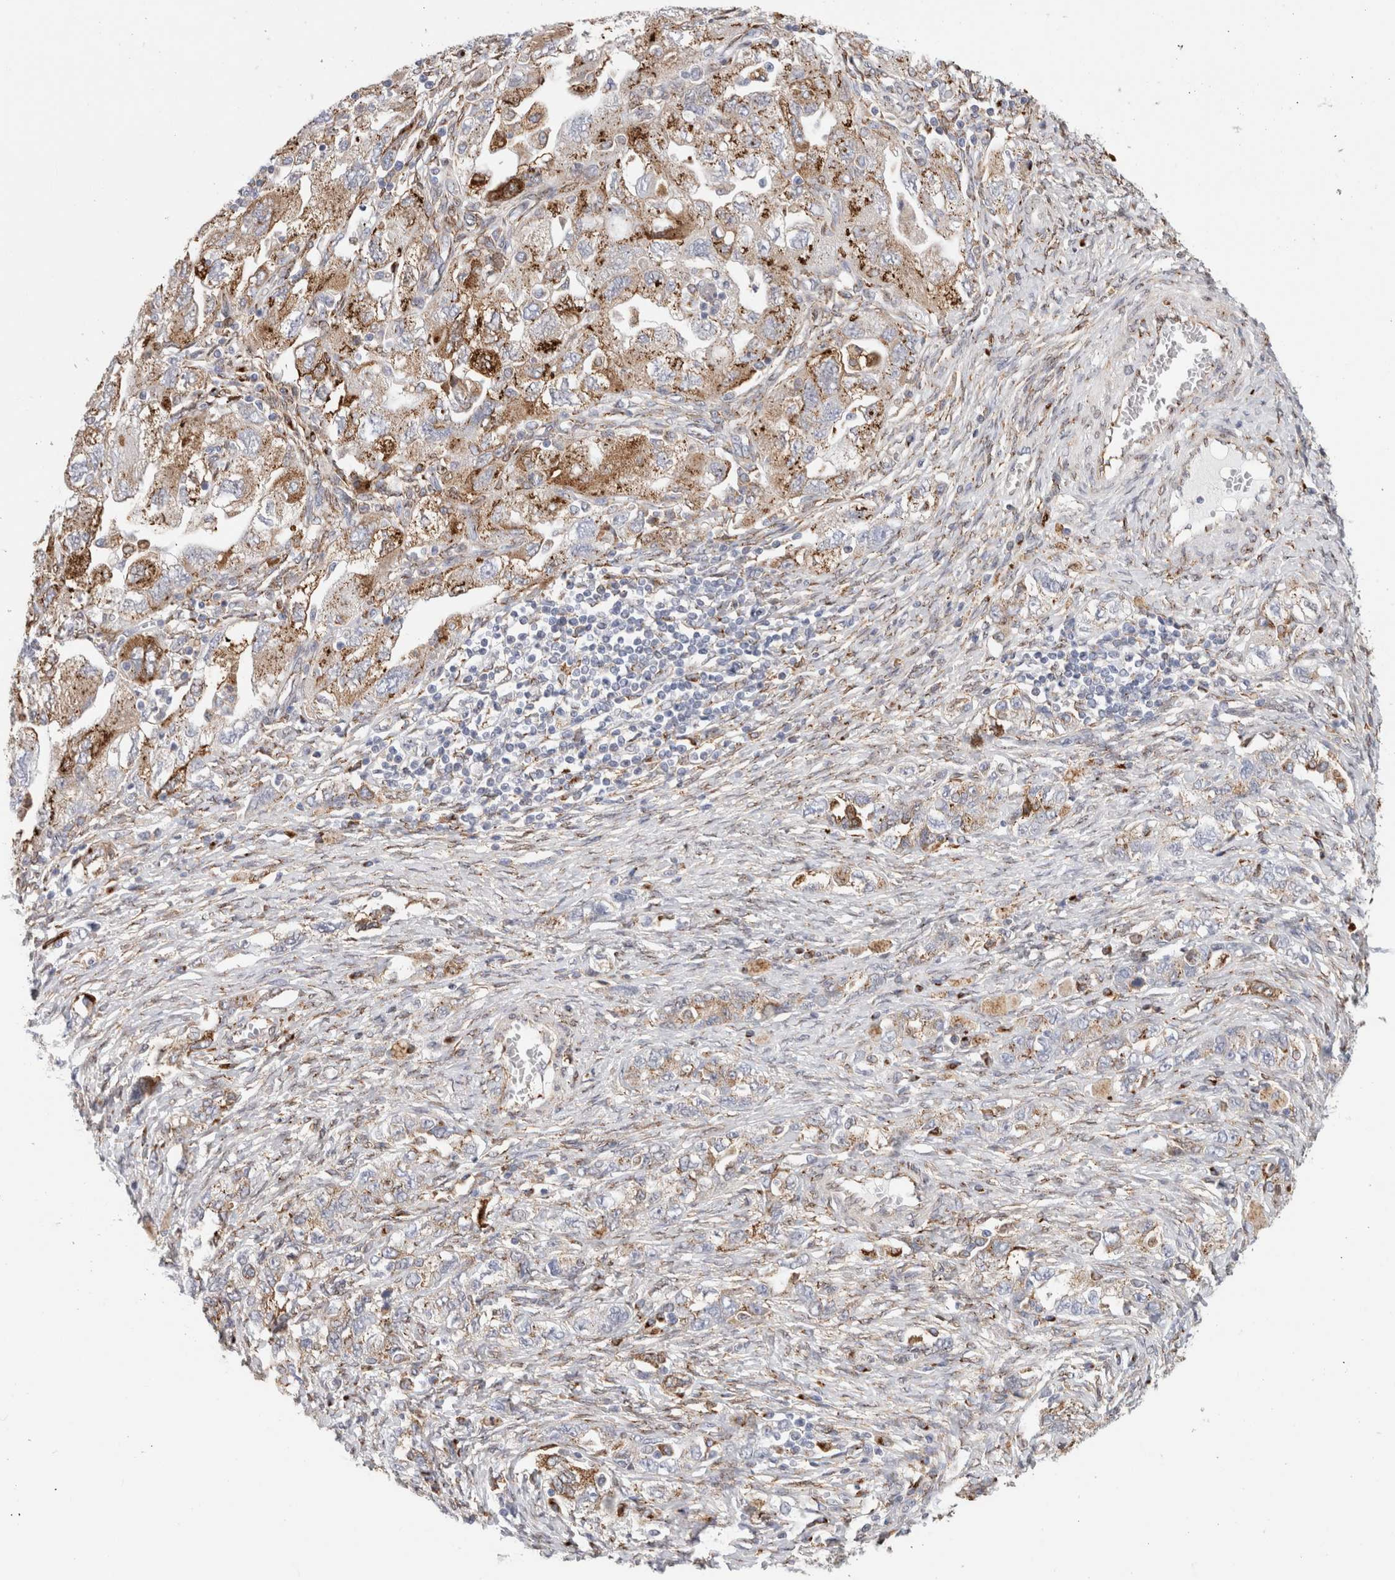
{"staining": {"intensity": "moderate", "quantity": ">75%", "location": "cytoplasmic/membranous"}, "tissue": "ovarian cancer", "cell_type": "Tumor cells", "image_type": "cancer", "snomed": [{"axis": "morphology", "description": "Carcinoma, NOS"}, {"axis": "morphology", "description": "Cystadenocarcinoma, serous, NOS"}, {"axis": "topography", "description": "Ovary"}], "caption": "This micrograph reveals immunohistochemistry staining of carcinoma (ovarian), with medium moderate cytoplasmic/membranous expression in about >75% of tumor cells.", "gene": "MCFD2", "patient": {"sex": "female", "age": 69}}